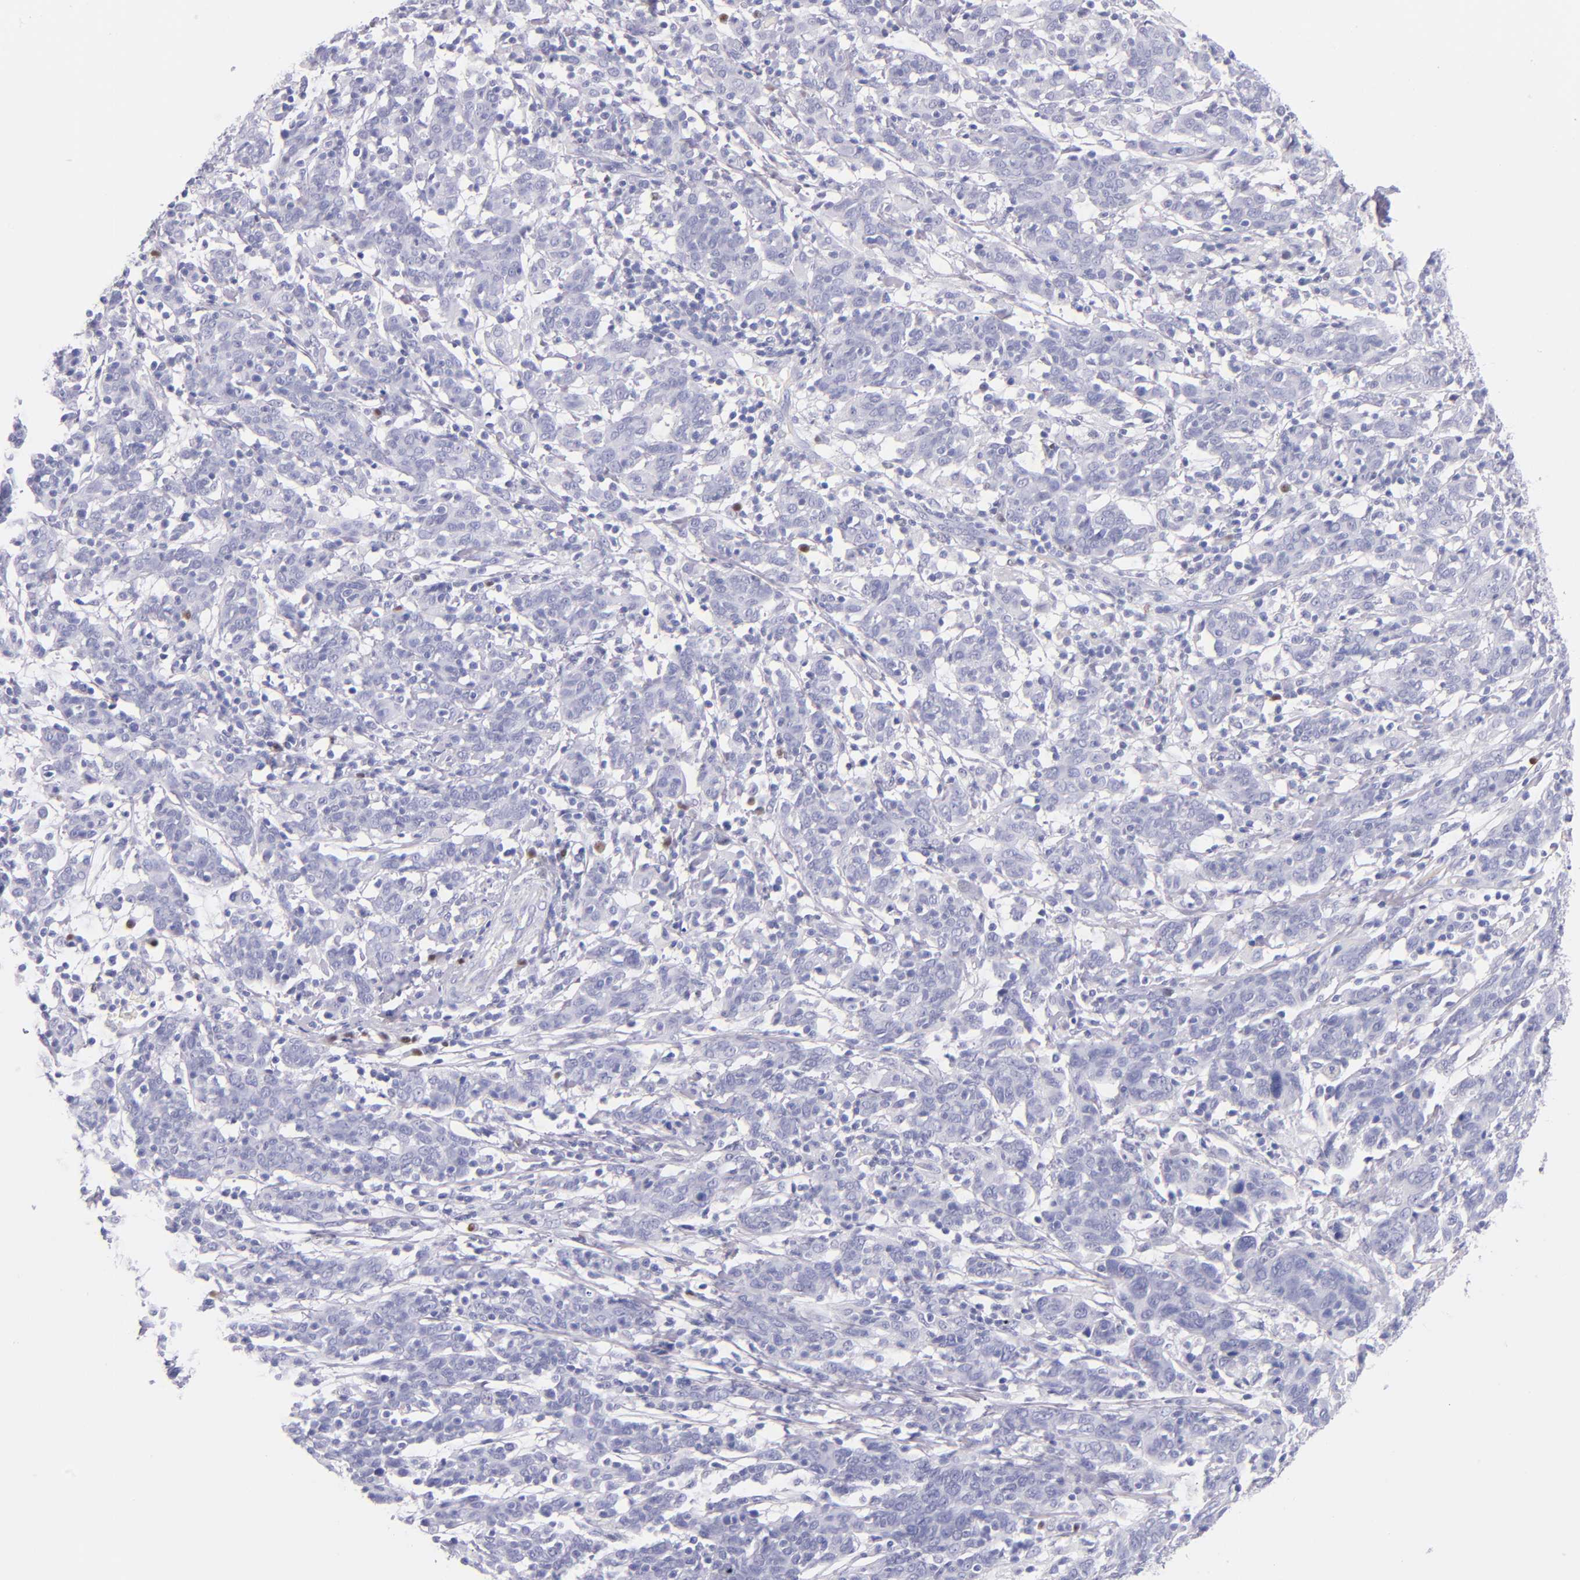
{"staining": {"intensity": "negative", "quantity": "none", "location": "none"}, "tissue": "cervical cancer", "cell_type": "Tumor cells", "image_type": "cancer", "snomed": [{"axis": "morphology", "description": "Normal tissue, NOS"}, {"axis": "morphology", "description": "Squamous cell carcinoma, NOS"}, {"axis": "topography", "description": "Cervix"}], "caption": "Human squamous cell carcinoma (cervical) stained for a protein using immunohistochemistry (IHC) exhibits no staining in tumor cells.", "gene": "IRF4", "patient": {"sex": "female", "age": 67}}